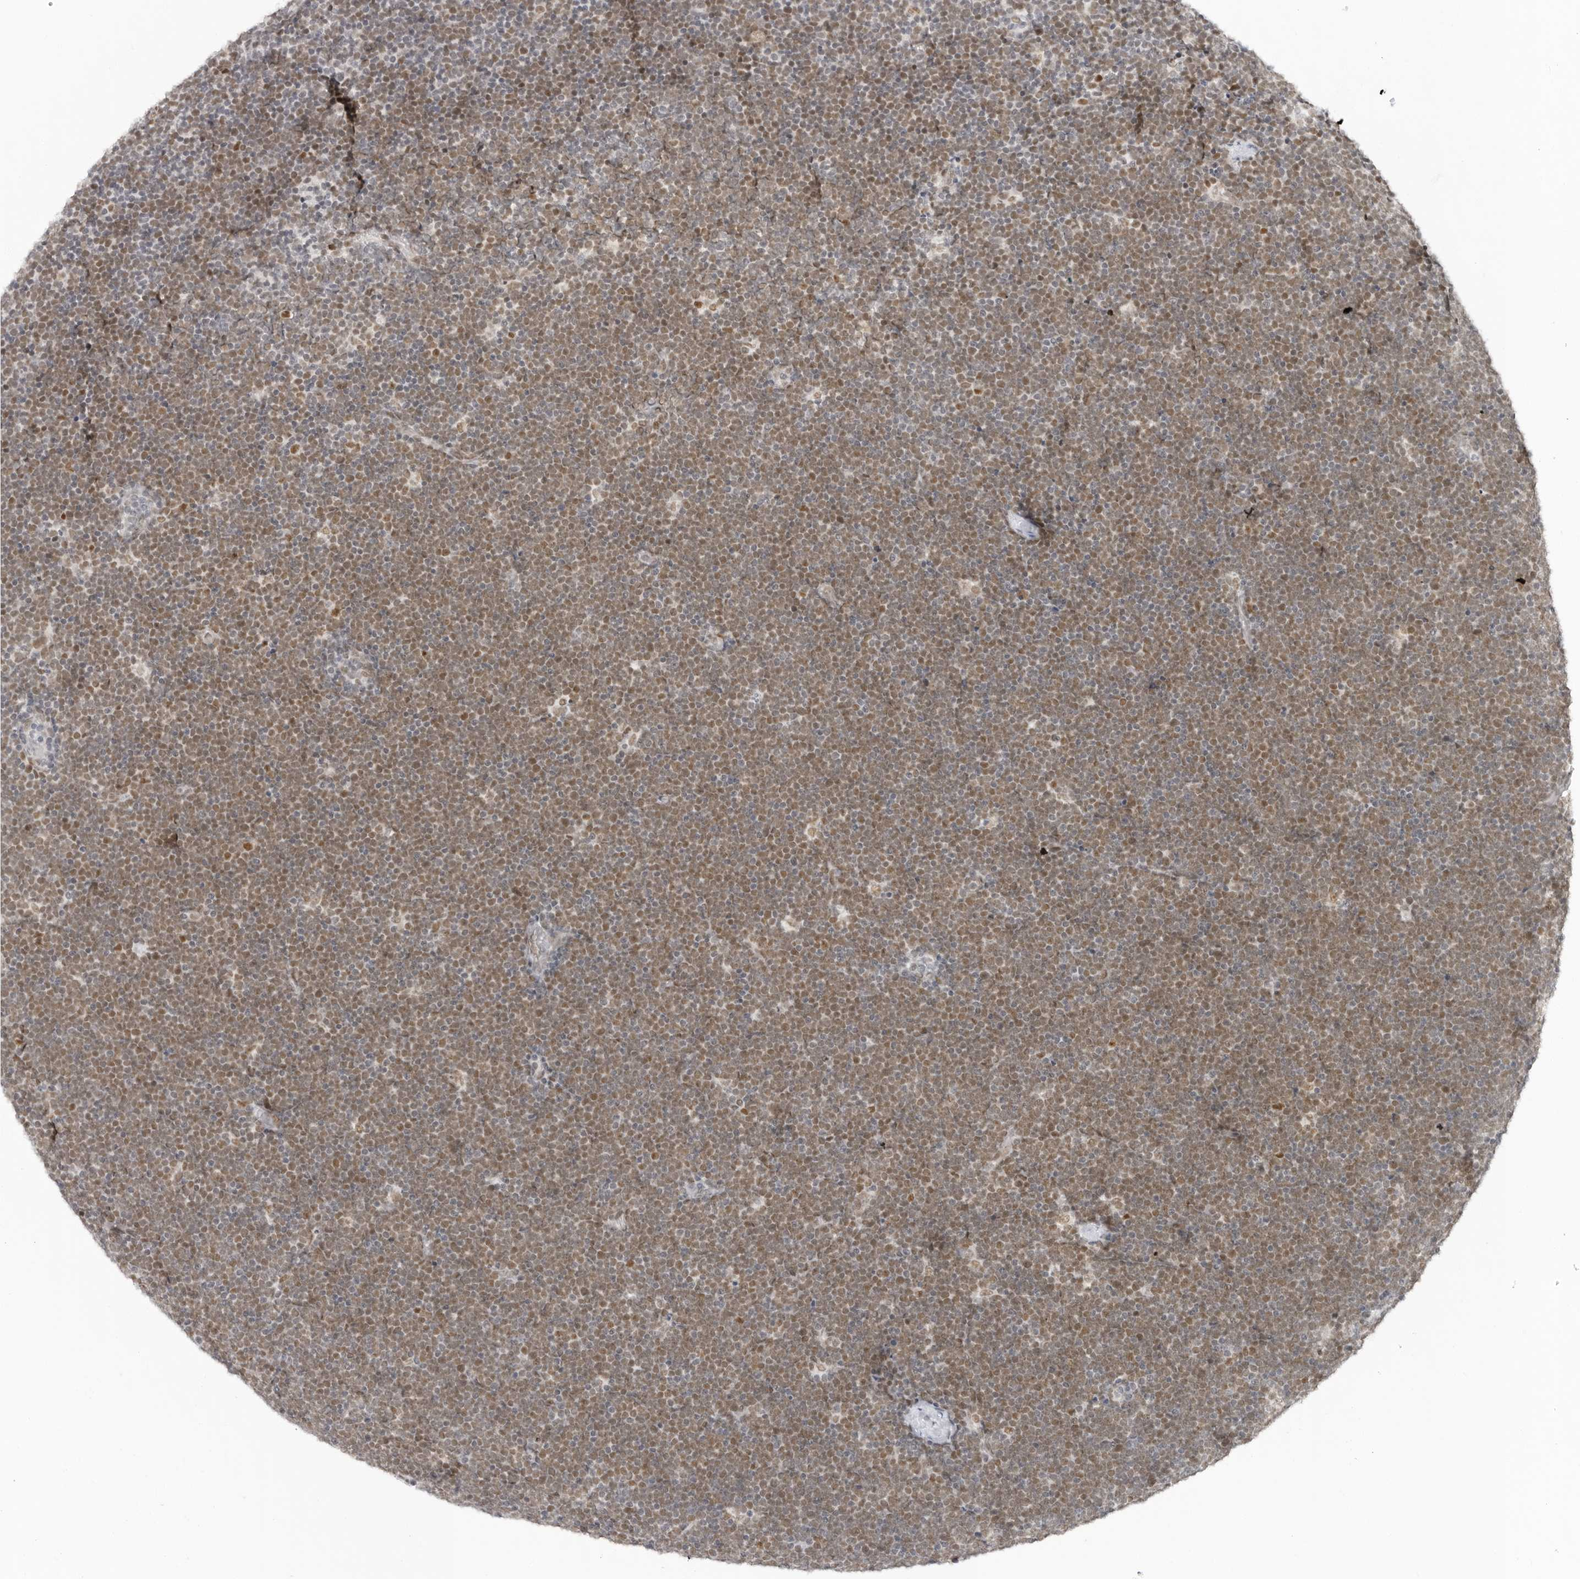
{"staining": {"intensity": "moderate", "quantity": ">75%", "location": "cytoplasmic/membranous,nuclear"}, "tissue": "lymphoma", "cell_type": "Tumor cells", "image_type": "cancer", "snomed": [{"axis": "morphology", "description": "Malignant lymphoma, non-Hodgkin's type, High grade"}, {"axis": "topography", "description": "Lymph node"}], "caption": "DAB (3,3'-diaminobenzidine) immunohistochemical staining of human lymphoma demonstrates moderate cytoplasmic/membranous and nuclear protein expression in approximately >75% of tumor cells.", "gene": "FOXK2", "patient": {"sex": "male", "age": 13}}